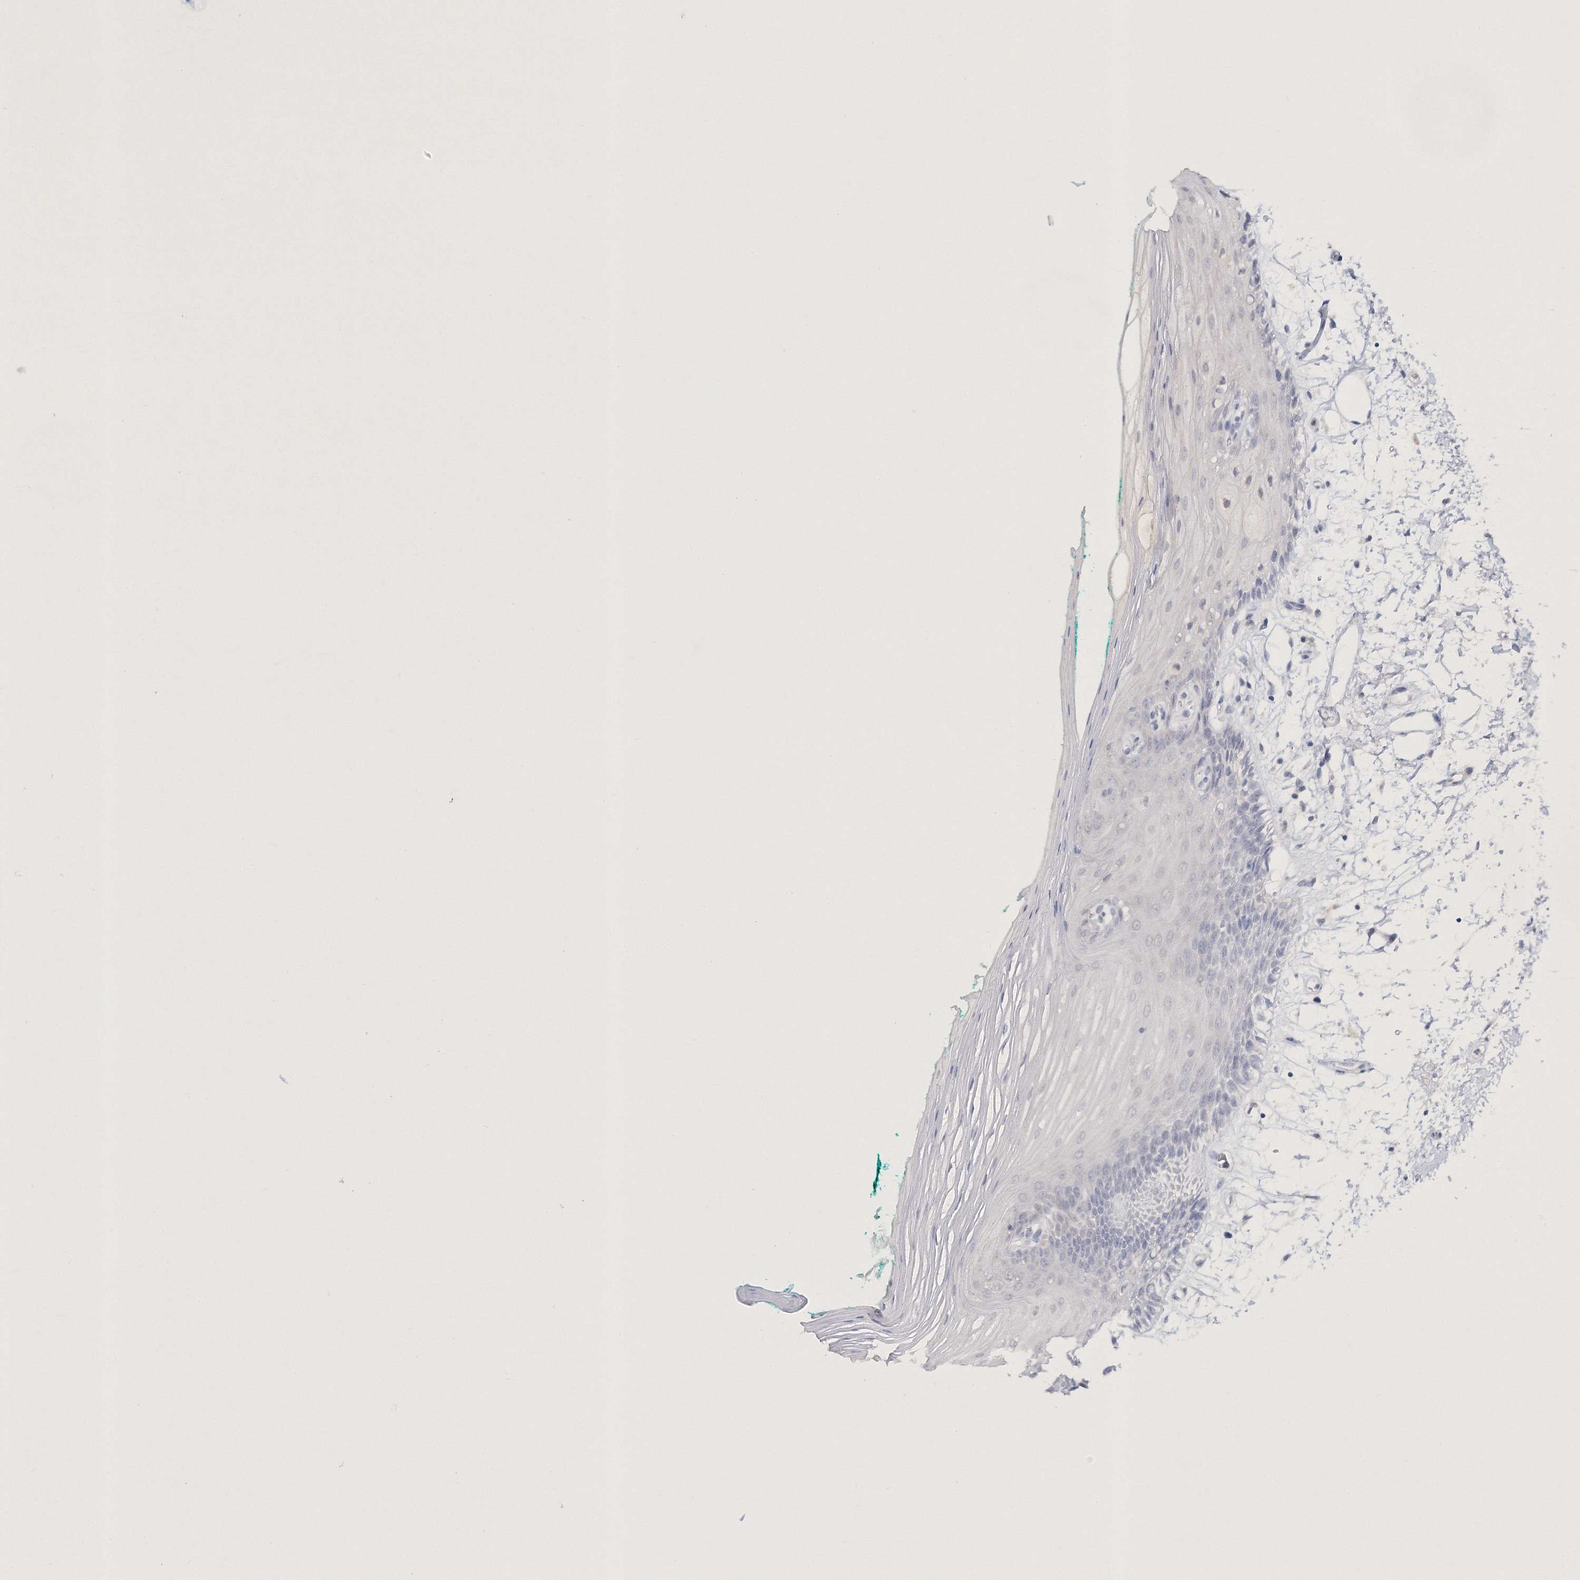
{"staining": {"intensity": "negative", "quantity": "none", "location": "none"}, "tissue": "oral mucosa", "cell_type": "Squamous epithelial cells", "image_type": "normal", "snomed": [{"axis": "morphology", "description": "Normal tissue, NOS"}, {"axis": "topography", "description": "Skeletal muscle"}, {"axis": "topography", "description": "Oral tissue"}, {"axis": "topography", "description": "Peripheral nerve tissue"}], "caption": "The image exhibits no significant staining in squamous epithelial cells of oral mucosa.", "gene": "NEU4", "patient": {"sex": "female", "age": 84}}